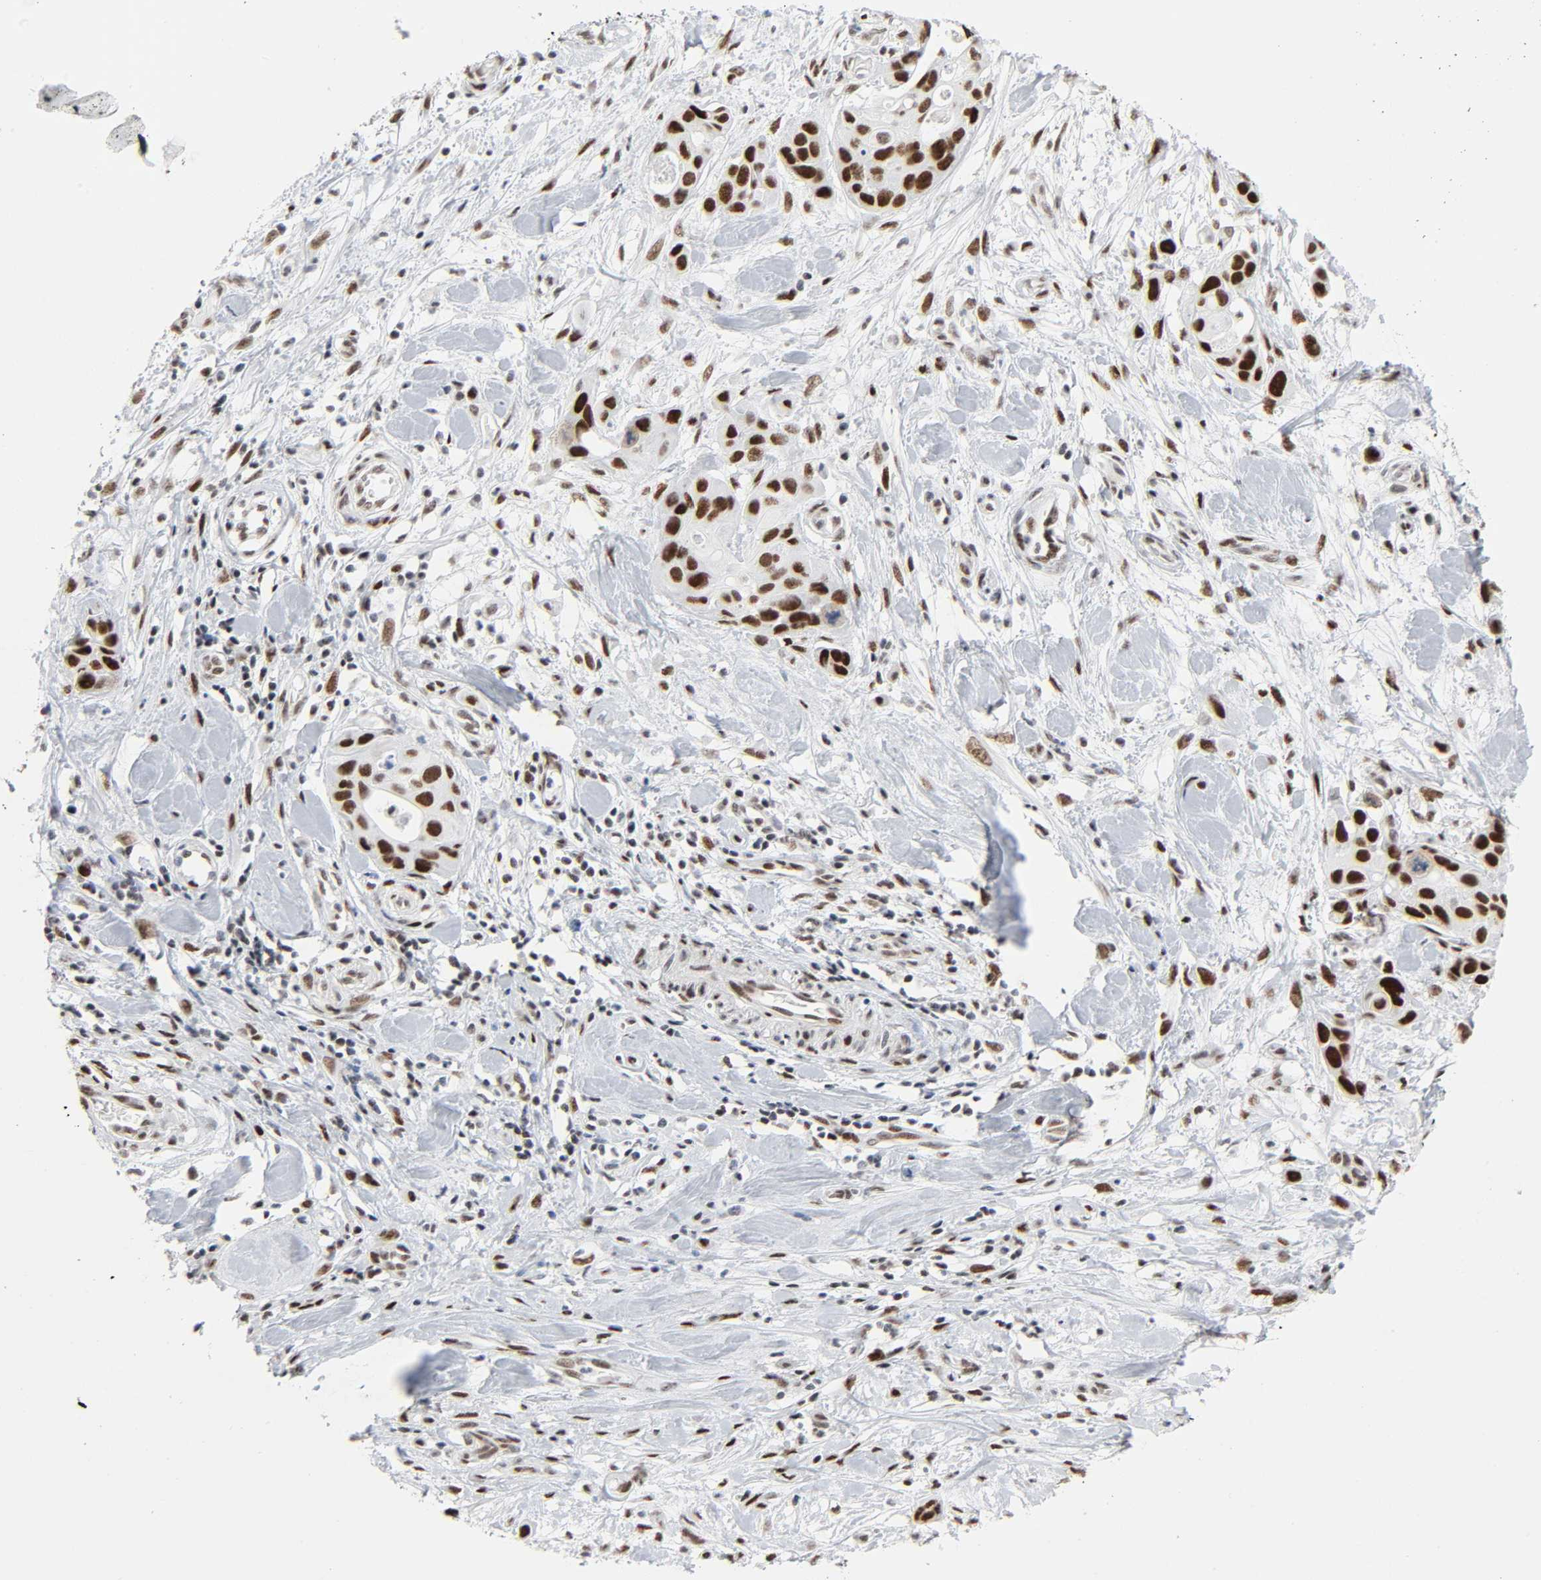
{"staining": {"intensity": "strong", "quantity": ">75%", "location": "nuclear"}, "tissue": "pancreatic cancer", "cell_type": "Tumor cells", "image_type": "cancer", "snomed": [{"axis": "morphology", "description": "Adenocarcinoma, NOS"}, {"axis": "topography", "description": "Pancreas"}], "caption": "Tumor cells exhibit high levels of strong nuclear staining in approximately >75% of cells in adenocarcinoma (pancreatic). (DAB (3,3'-diaminobenzidine) IHC, brown staining for protein, blue staining for nuclei).", "gene": "HSF1", "patient": {"sex": "female", "age": 60}}